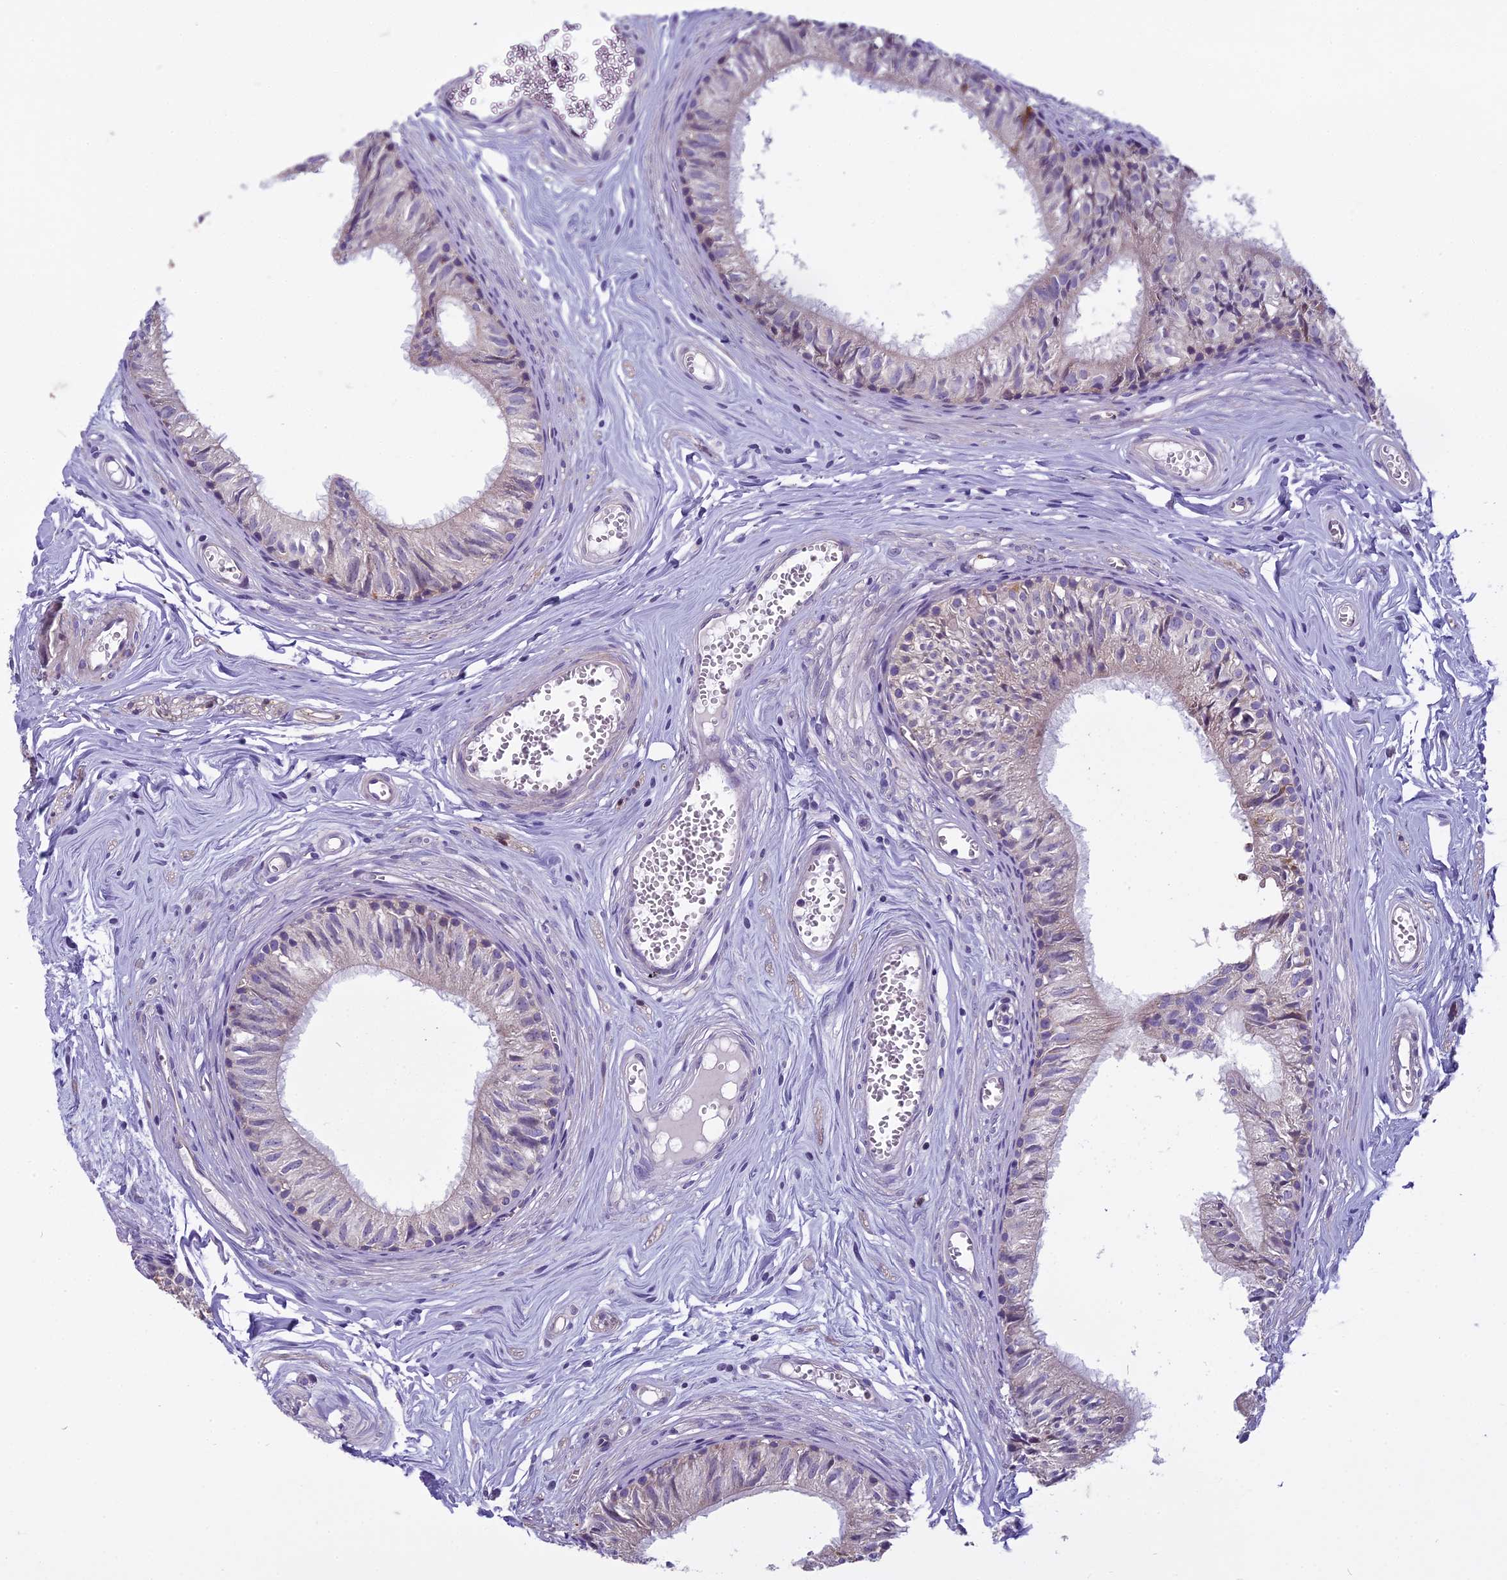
{"staining": {"intensity": "moderate", "quantity": "<25%", "location": "cytoplasmic/membranous"}, "tissue": "epididymis", "cell_type": "Glandular cells", "image_type": "normal", "snomed": [{"axis": "morphology", "description": "Normal tissue, NOS"}, {"axis": "topography", "description": "Epididymis"}], "caption": "Unremarkable epididymis reveals moderate cytoplasmic/membranous positivity in about <25% of glandular cells.", "gene": "DUS2", "patient": {"sex": "male", "age": 36}}